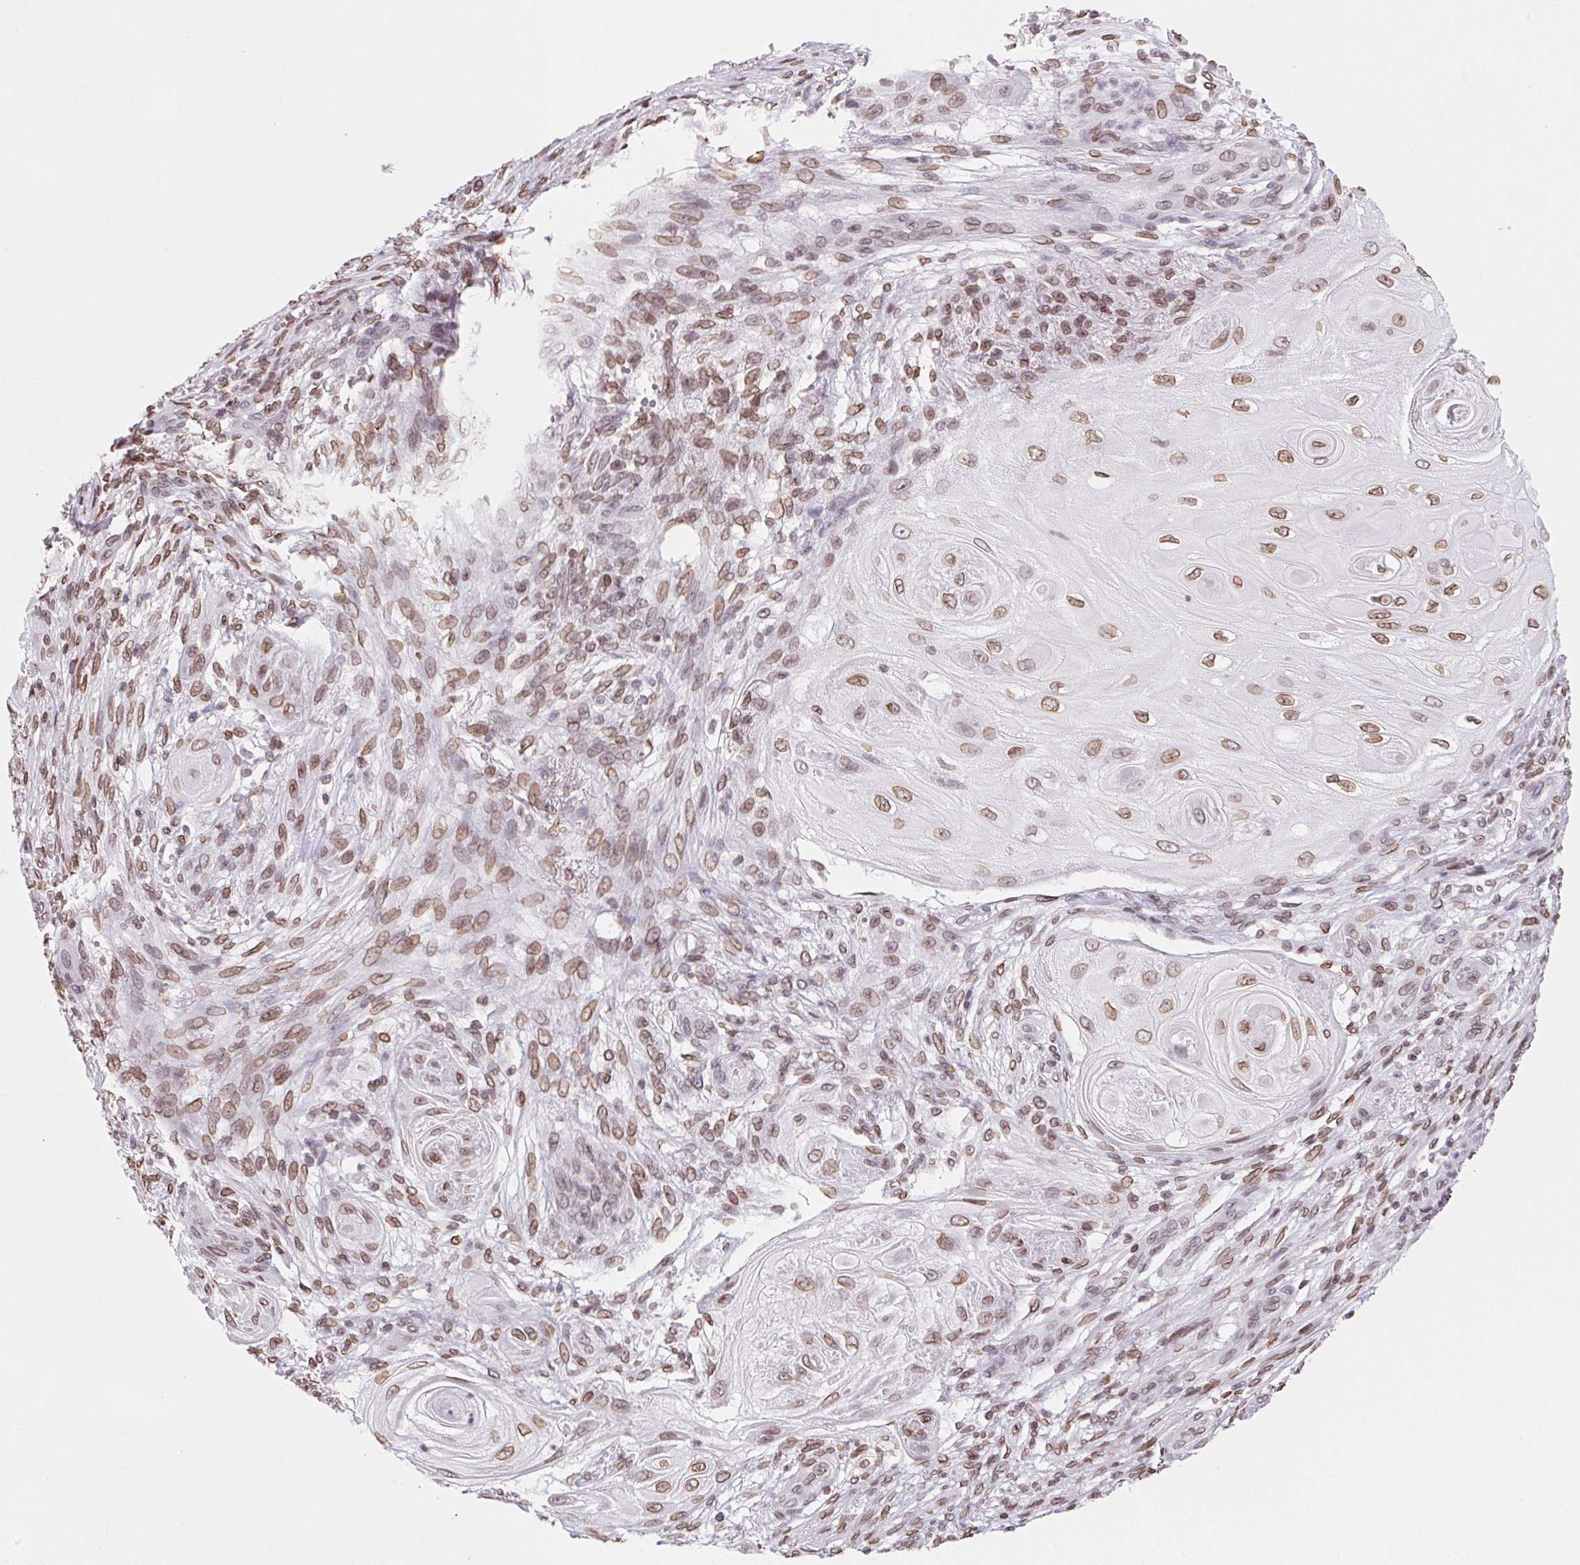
{"staining": {"intensity": "moderate", "quantity": ">75%", "location": "cytoplasmic/membranous,nuclear"}, "tissue": "skin cancer", "cell_type": "Tumor cells", "image_type": "cancer", "snomed": [{"axis": "morphology", "description": "Squamous cell carcinoma, NOS"}, {"axis": "topography", "description": "Skin"}], "caption": "Immunohistochemical staining of human skin cancer shows moderate cytoplasmic/membranous and nuclear protein positivity in approximately >75% of tumor cells. The protein of interest is shown in brown color, while the nuclei are stained blue.", "gene": "LMNB2", "patient": {"sex": "male", "age": 62}}